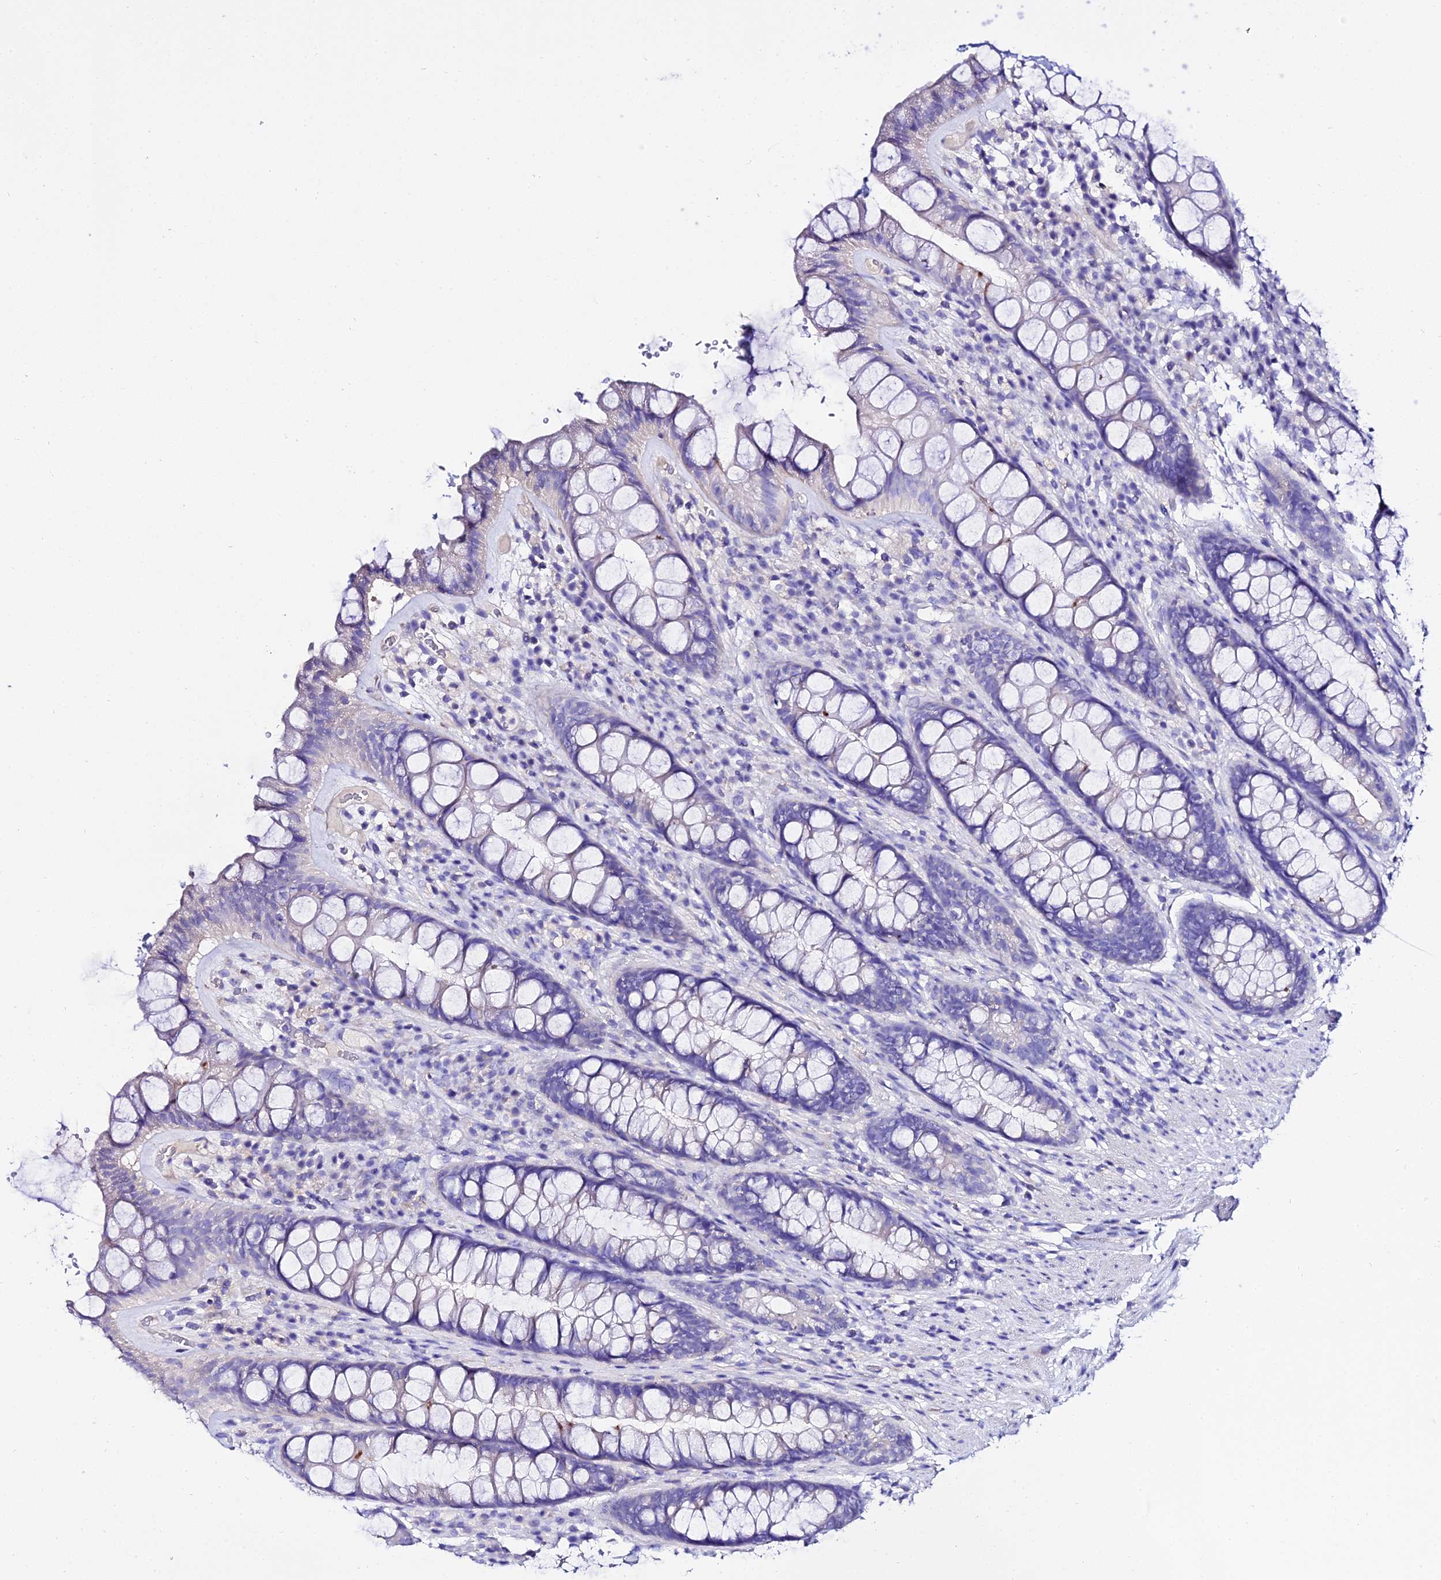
{"staining": {"intensity": "negative", "quantity": "none", "location": "none"}, "tissue": "rectum", "cell_type": "Glandular cells", "image_type": "normal", "snomed": [{"axis": "morphology", "description": "Normal tissue, NOS"}, {"axis": "topography", "description": "Rectum"}], "caption": "Immunohistochemistry (IHC) histopathology image of unremarkable rectum stained for a protein (brown), which shows no expression in glandular cells. (DAB immunohistochemistry (IHC) visualized using brightfield microscopy, high magnification).", "gene": "TMEM117", "patient": {"sex": "male", "age": 74}}